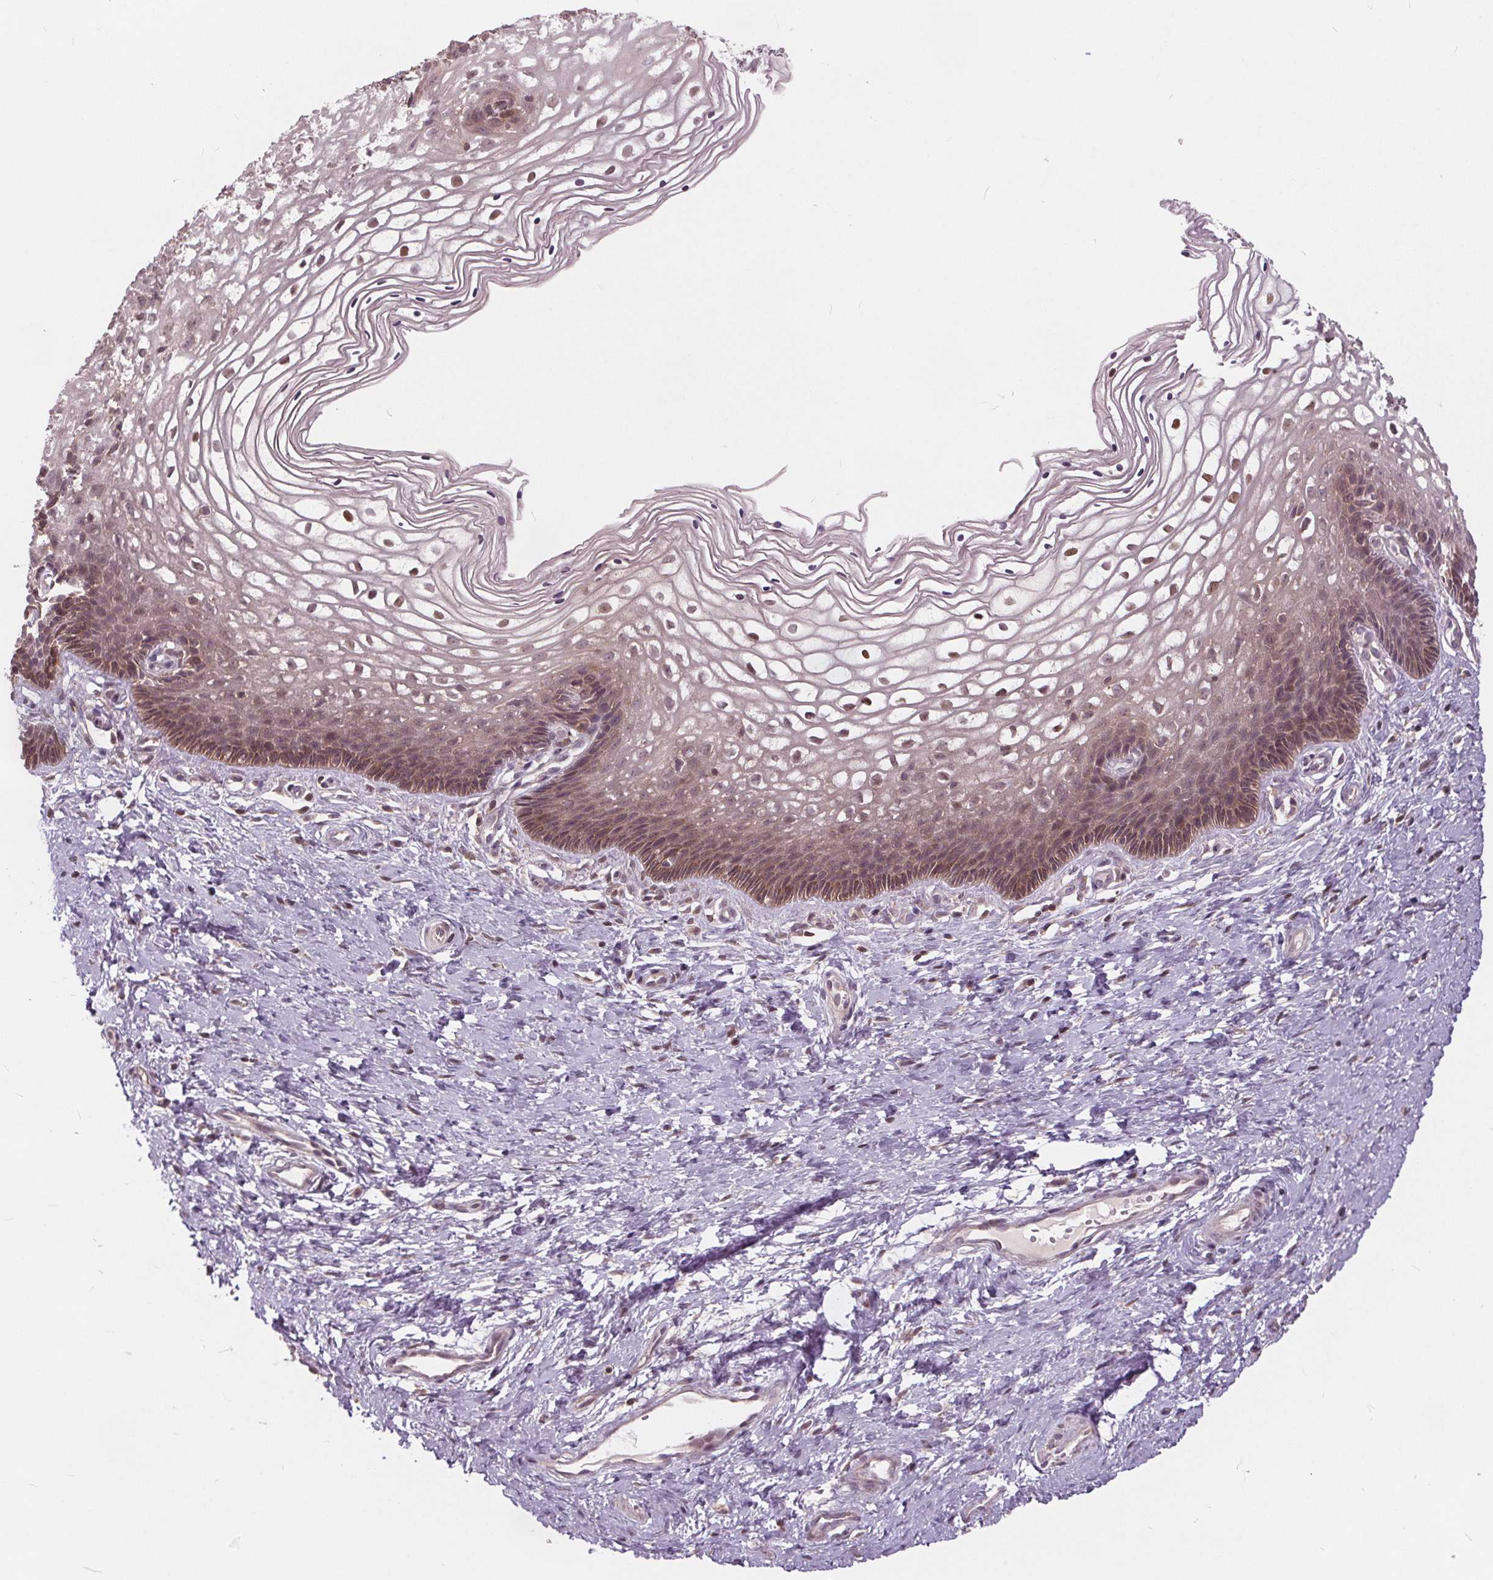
{"staining": {"intensity": "moderate", "quantity": ">75%", "location": "cytoplasmic/membranous,nuclear"}, "tissue": "cervix", "cell_type": "Glandular cells", "image_type": "normal", "snomed": [{"axis": "morphology", "description": "Normal tissue, NOS"}, {"axis": "topography", "description": "Cervix"}], "caption": "Immunohistochemistry (IHC) of unremarkable cervix shows medium levels of moderate cytoplasmic/membranous,nuclear positivity in about >75% of glandular cells. Nuclei are stained in blue.", "gene": "HIF1AN", "patient": {"sex": "female", "age": 34}}